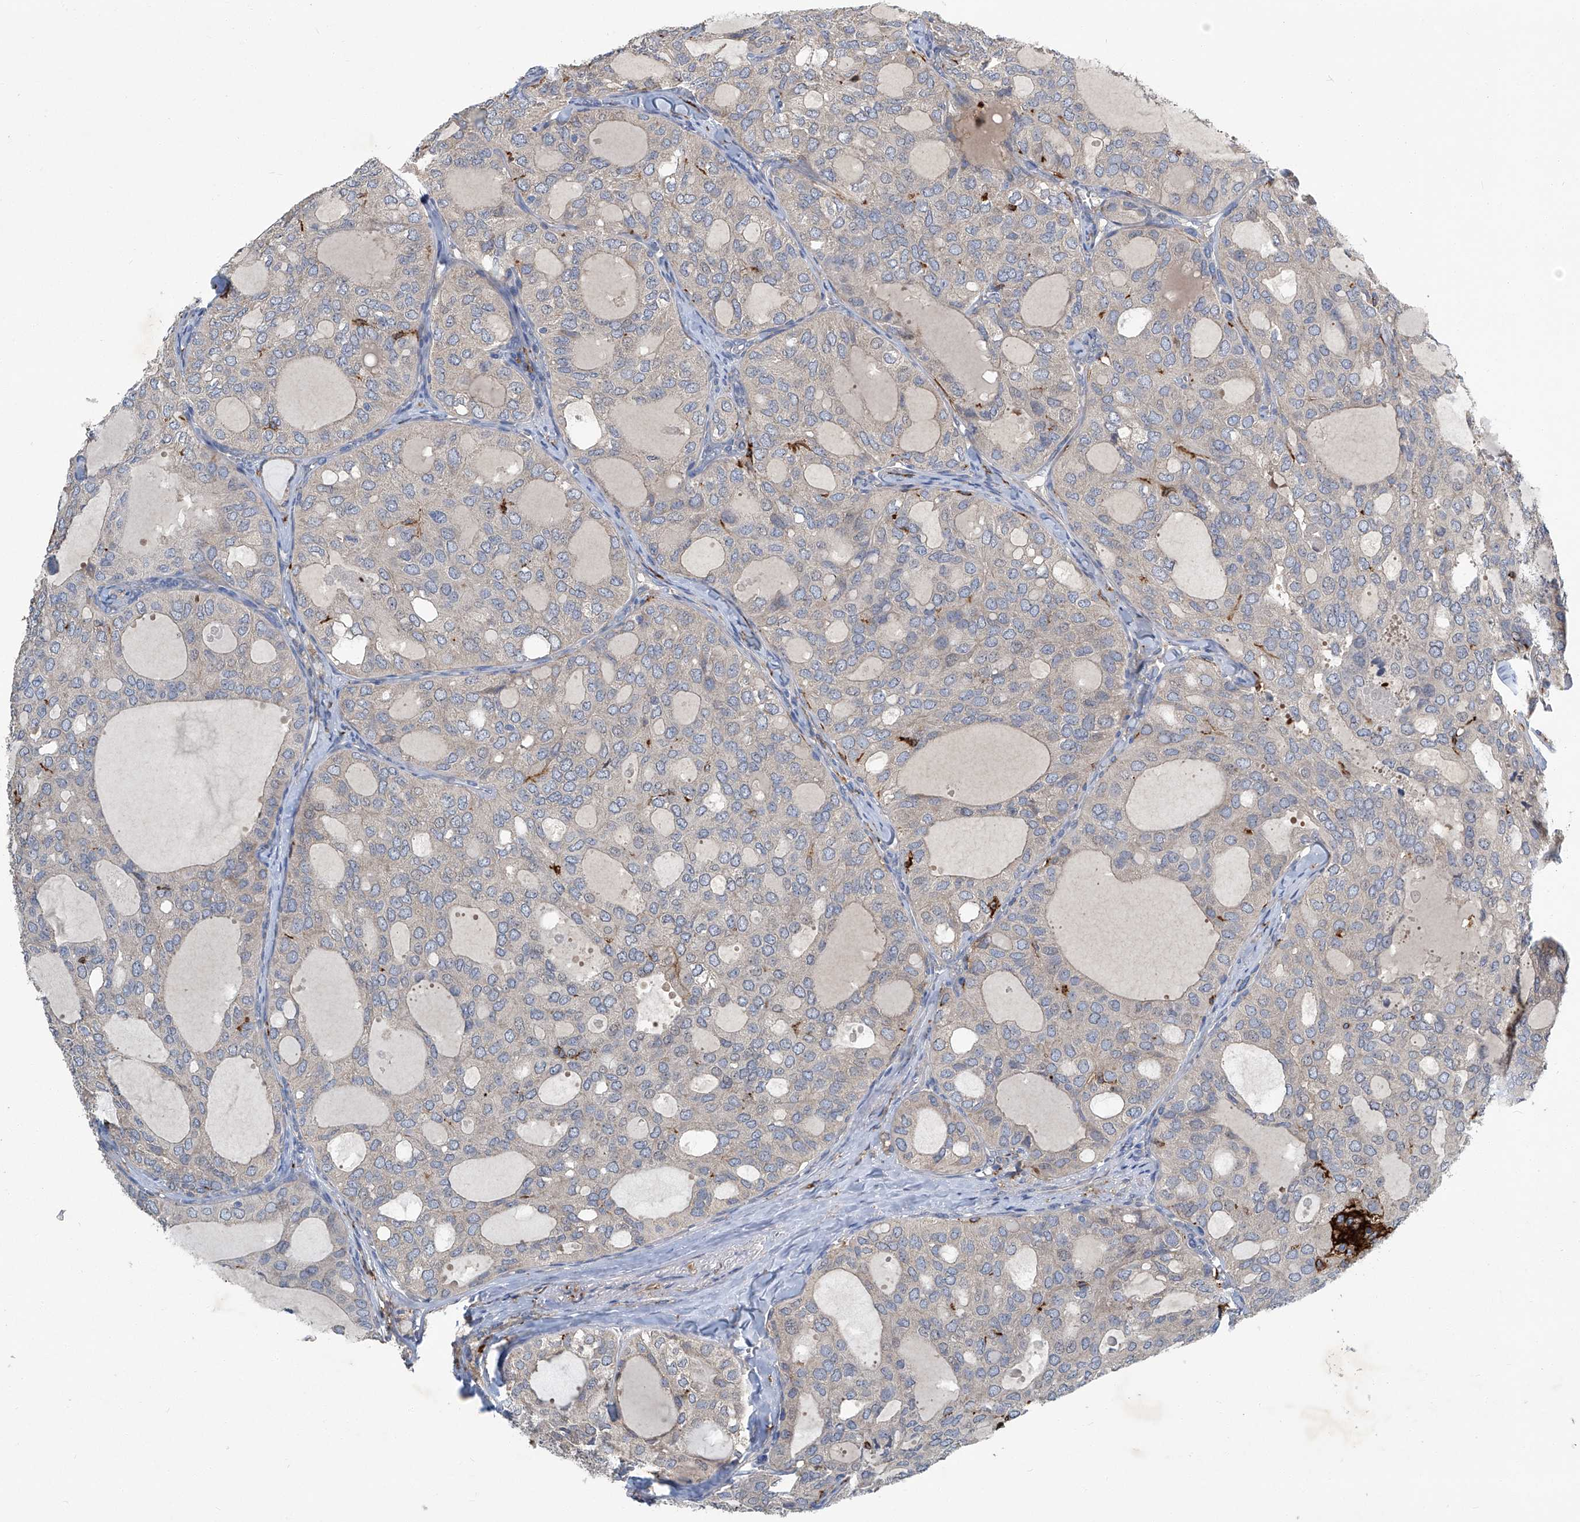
{"staining": {"intensity": "negative", "quantity": "none", "location": "none"}, "tissue": "thyroid cancer", "cell_type": "Tumor cells", "image_type": "cancer", "snomed": [{"axis": "morphology", "description": "Follicular adenoma carcinoma, NOS"}, {"axis": "topography", "description": "Thyroid gland"}], "caption": "The photomicrograph shows no significant expression in tumor cells of follicular adenoma carcinoma (thyroid).", "gene": "FAM167A", "patient": {"sex": "male", "age": 75}}